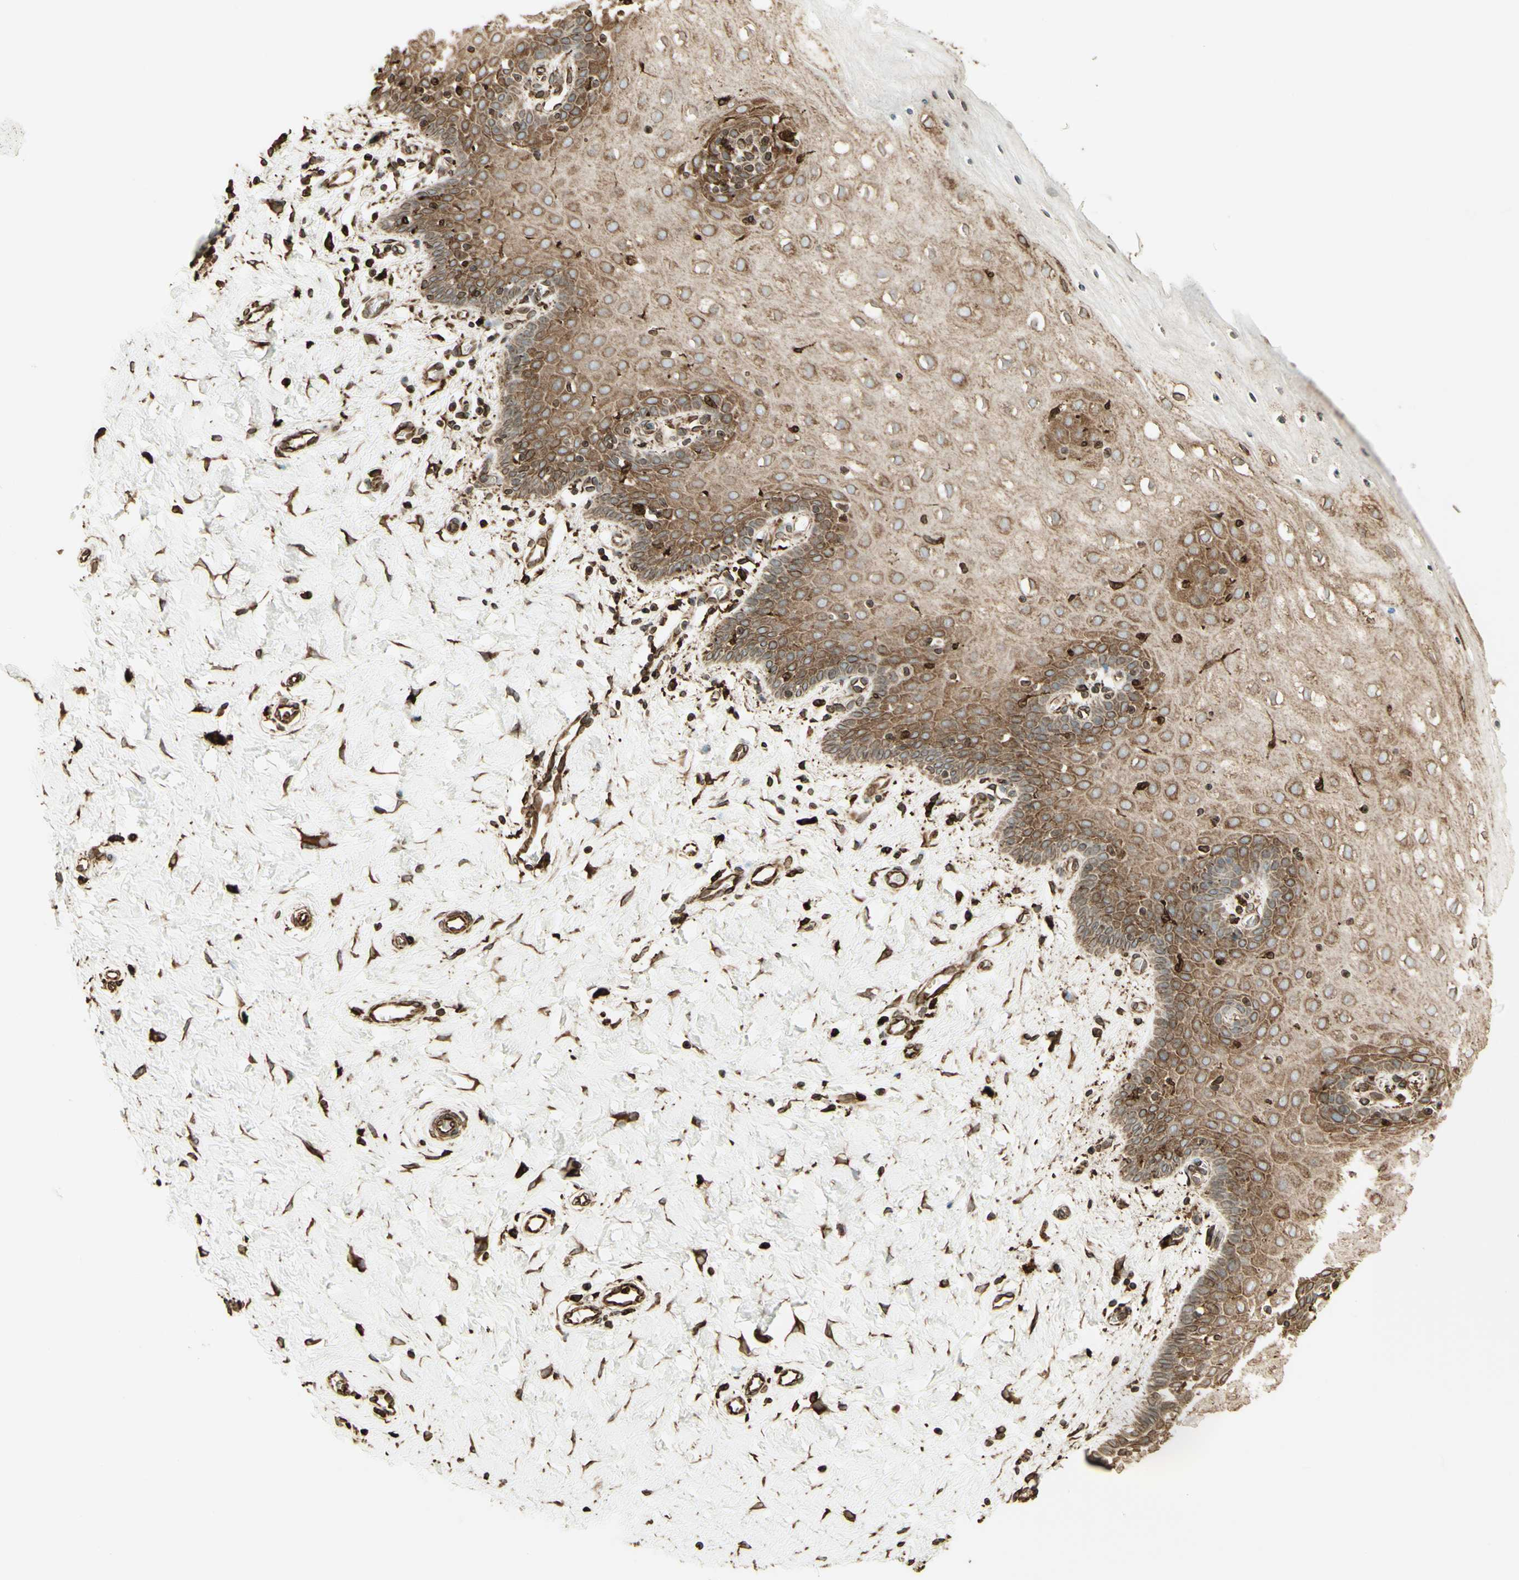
{"staining": {"intensity": "moderate", "quantity": ">75%", "location": "cytoplasmic/membranous,nuclear"}, "tissue": "cervix", "cell_type": "Glandular cells", "image_type": "normal", "snomed": [{"axis": "morphology", "description": "Normal tissue, NOS"}, {"axis": "topography", "description": "Cervix"}], "caption": "Cervix stained with IHC reveals moderate cytoplasmic/membranous,nuclear expression in about >75% of glandular cells. (Brightfield microscopy of DAB IHC at high magnification).", "gene": "CANX", "patient": {"sex": "female", "age": 55}}